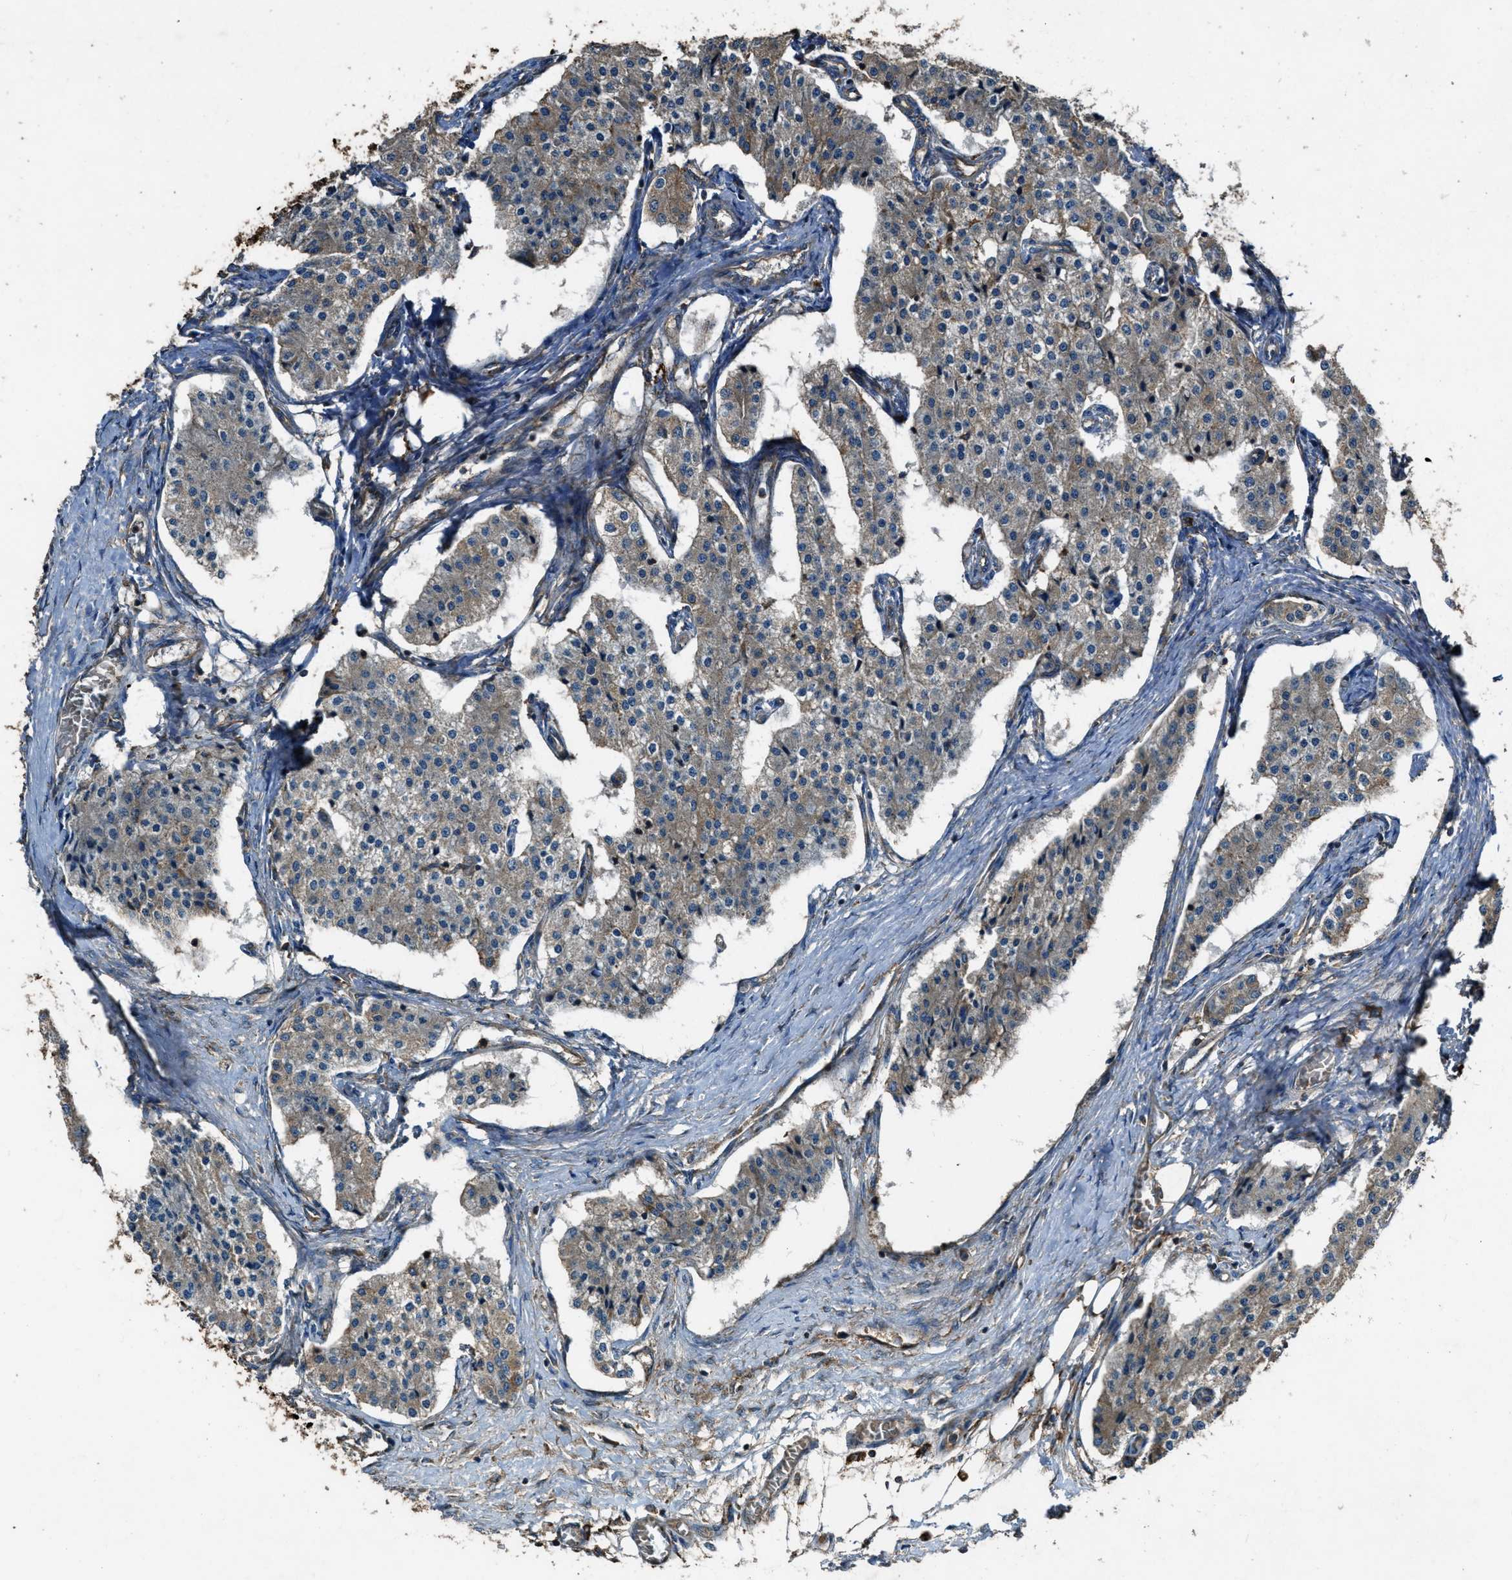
{"staining": {"intensity": "weak", "quantity": ">75%", "location": "cytoplasmic/membranous"}, "tissue": "carcinoid", "cell_type": "Tumor cells", "image_type": "cancer", "snomed": [{"axis": "morphology", "description": "Carcinoid, malignant, NOS"}, {"axis": "topography", "description": "Colon"}], "caption": "Immunohistochemistry histopathology image of carcinoid (malignant) stained for a protein (brown), which displays low levels of weak cytoplasmic/membranous positivity in approximately >75% of tumor cells.", "gene": "MAP3K8", "patient": {"sex": "female", "age": 52}}